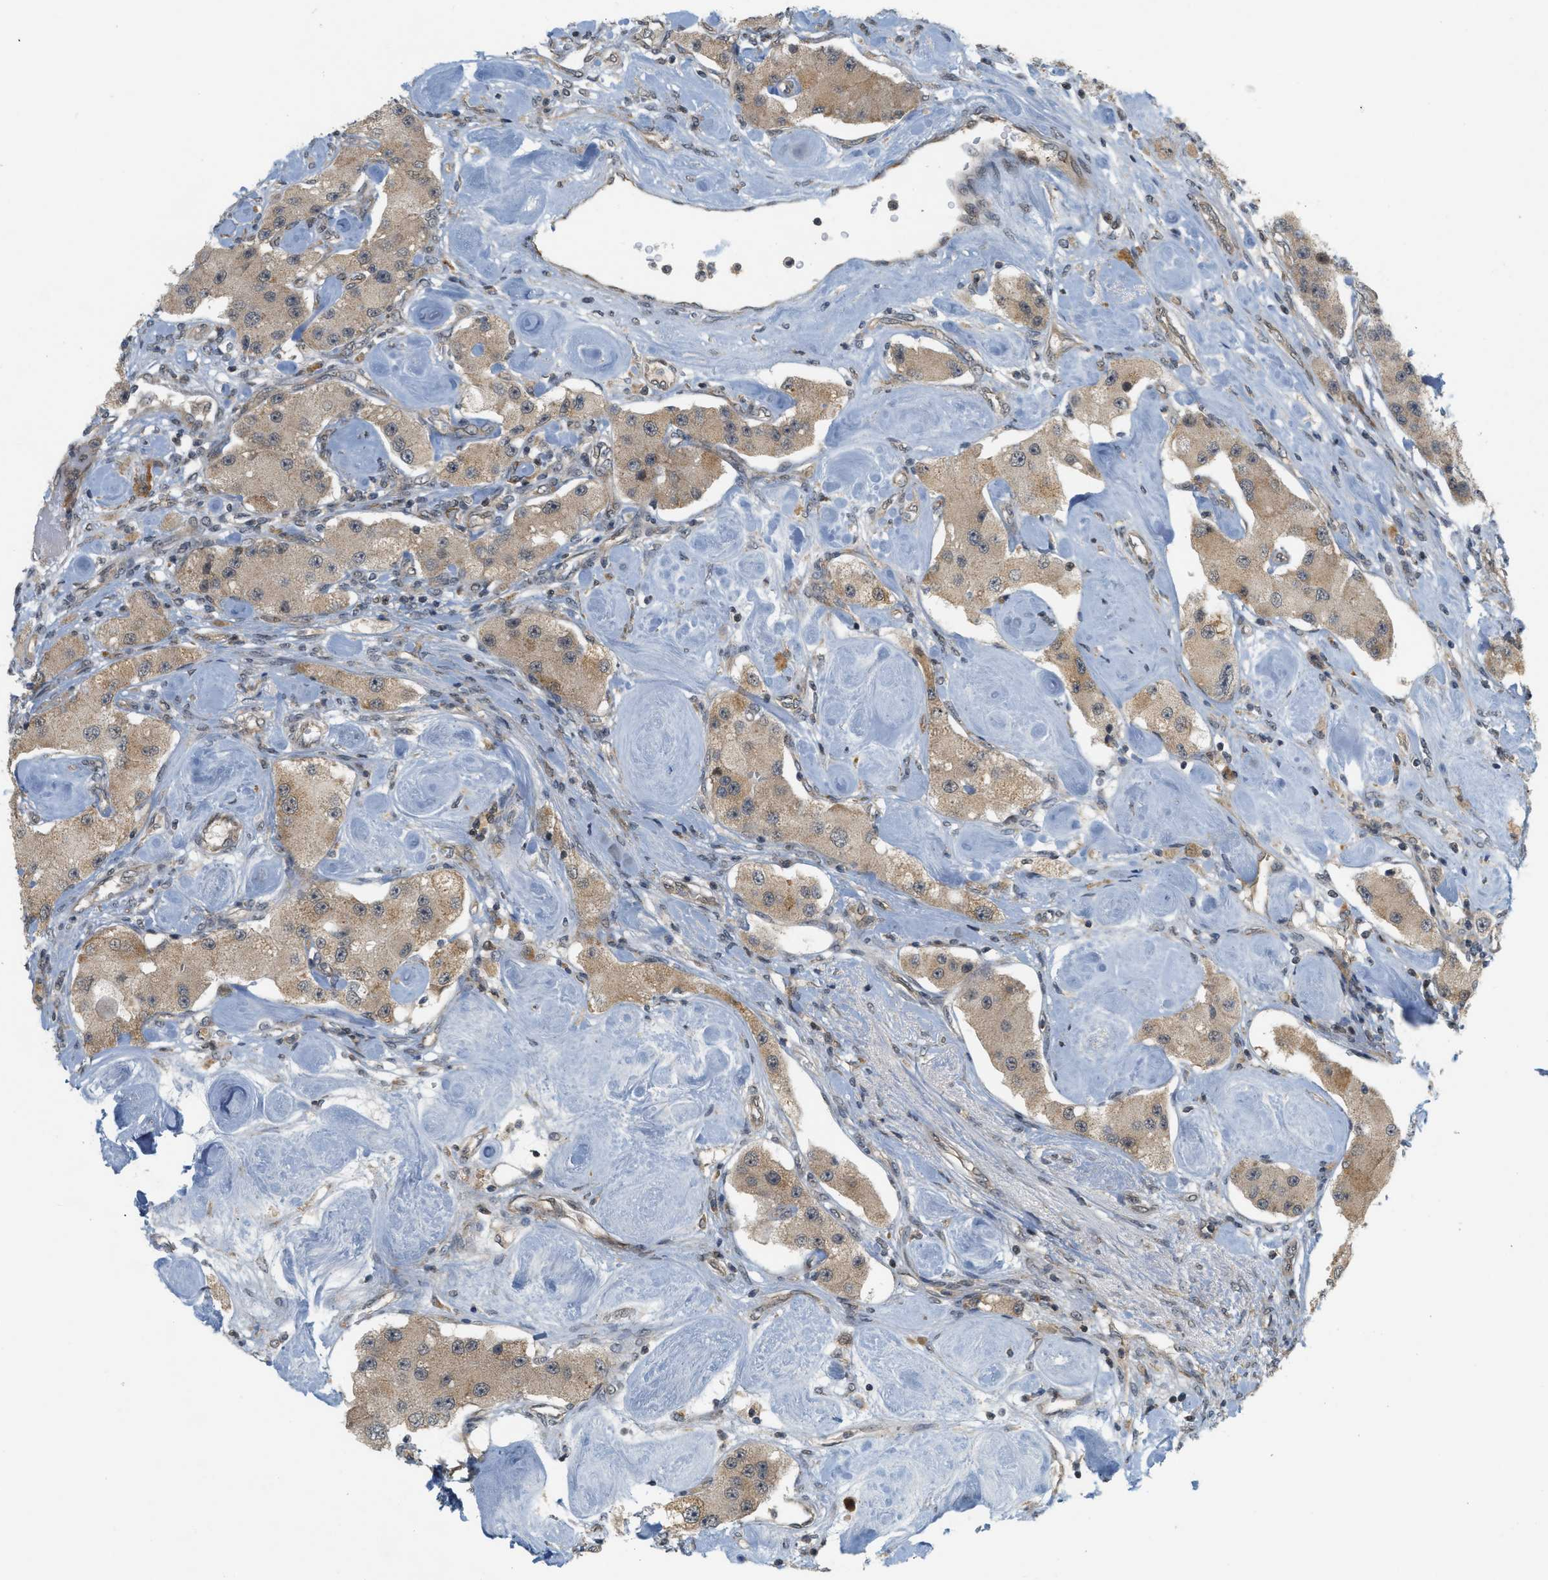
{"staining": {"intensity": "weak", "quantity": ">75%", "location": "cytoplasmic/membranous"}, "tissue": "carcinoid", "cell_type": "Tumor cells", "image_type": "cancer", "snomed": [{"axis": "morphology", "description": "Carcinoid, malignant, NOS"}, {"axis": "topography", "description": "Pancreas"}], "caption": "Tumor cells reveal low levels of weak cytoplasmic/membranous expression in approximately >75% of cells in carcinoid. Using DAB (3,3'-diaminobenzidine) (brown) and hematoxylin (blue) stains, captured at high magnification using brightfield microscopy.", "gene": "PRKD1", "patient": {"sex": "male", "age": 41}}